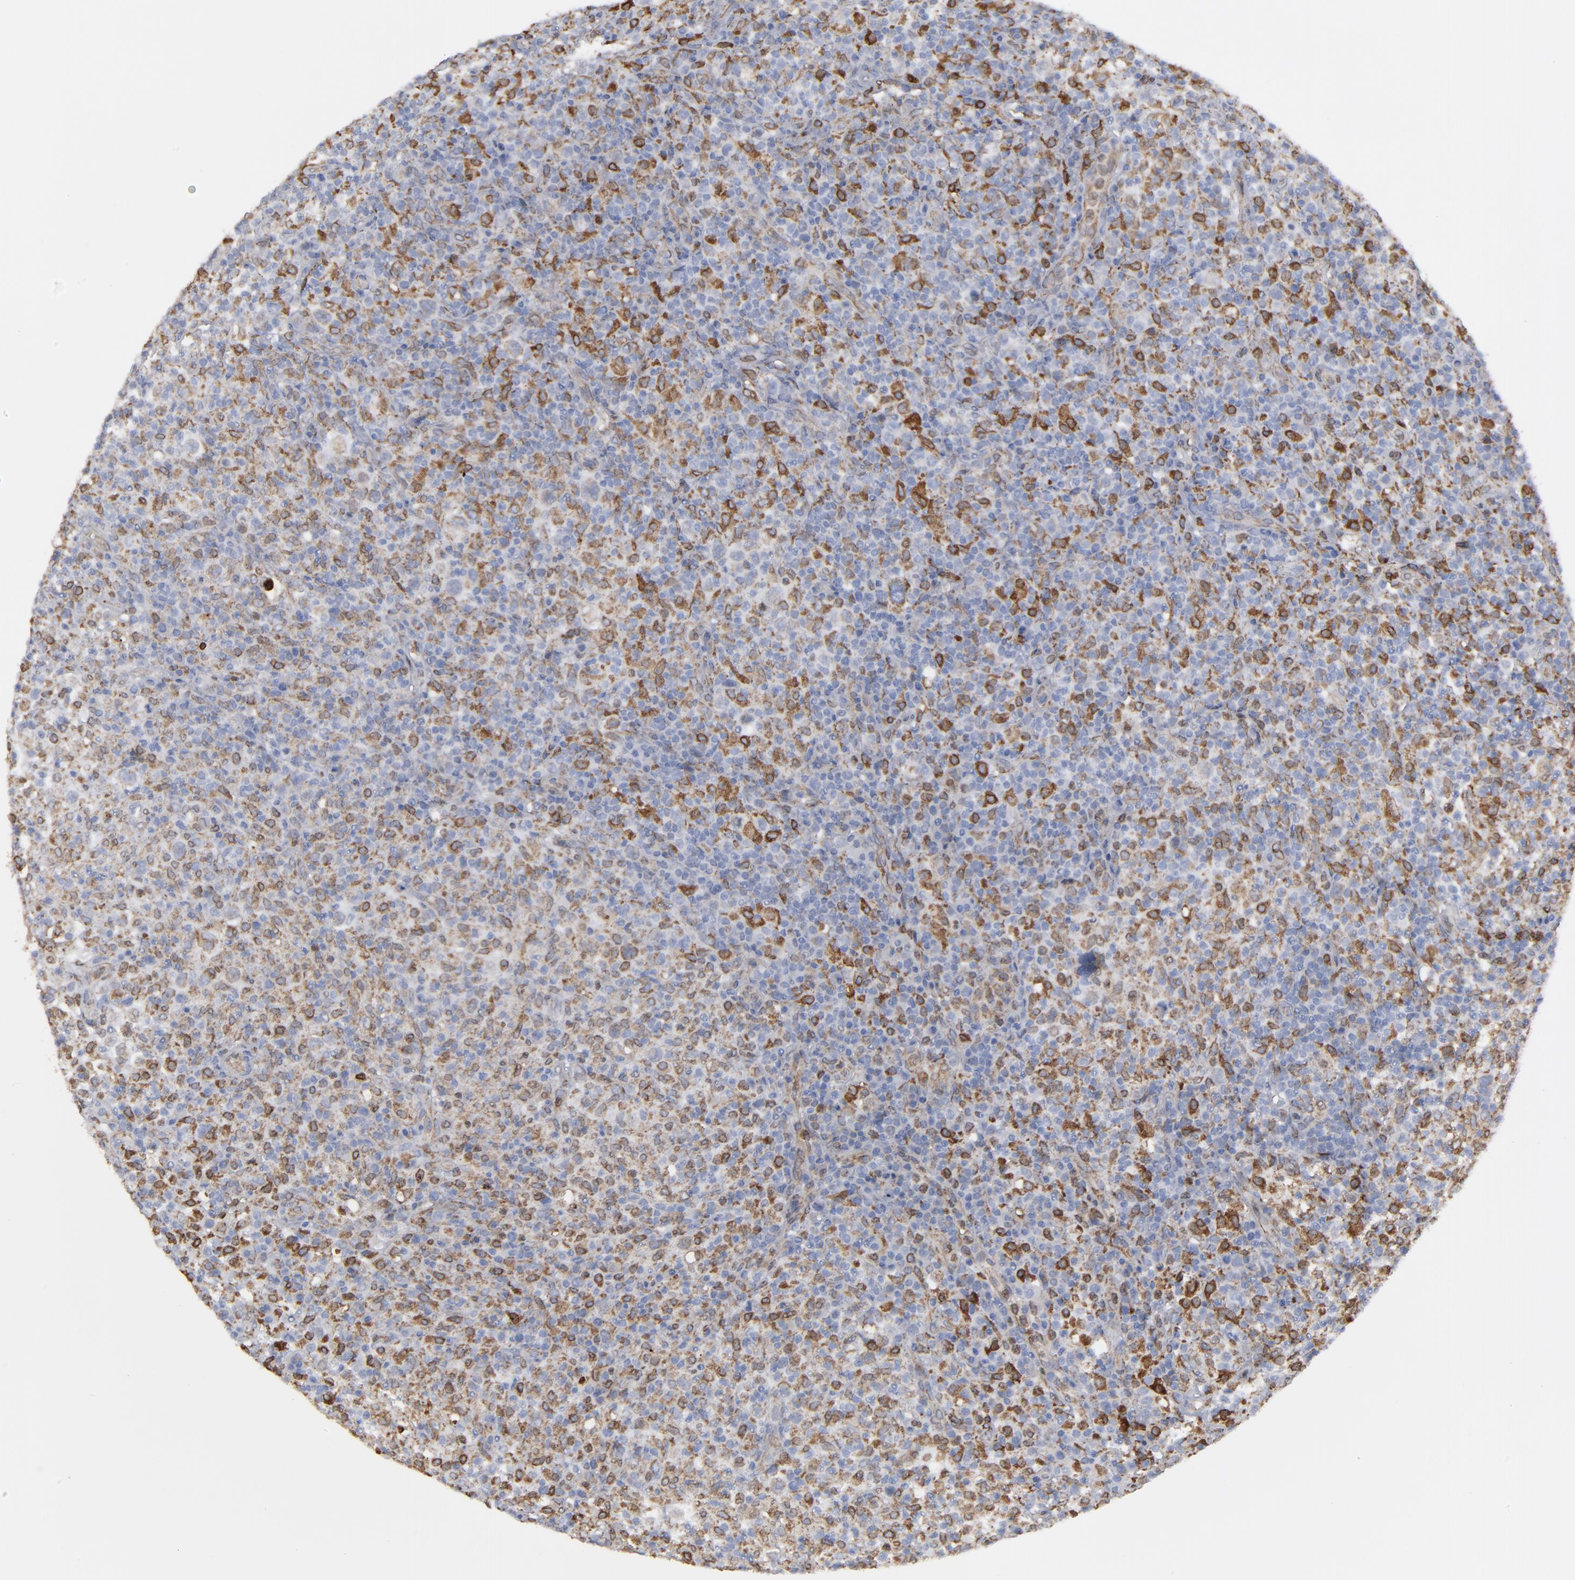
{"staining": {"intensity": "strong", "quantity": "25%-75%", "location": "cytoplasmic/membranous"}, "tissue": "lymphoma", "cell_type": "Tumor cells", "image_type": "cancer", "snomed": [{"axis": "morphology", "description": "Hodgkin's disease, NOS"}, {"axis": "topography", "description": "Lymph node"}], "caption": "High-power microscopy captured an immunohistochemistry photomicrograph of lymphoma, revealing strong cytoplasmic/membranous positivity in approximately 25%-75% of tumor cells.", "gene": "ERLIN2", "patient": {"sex": "male", "age": 65}}